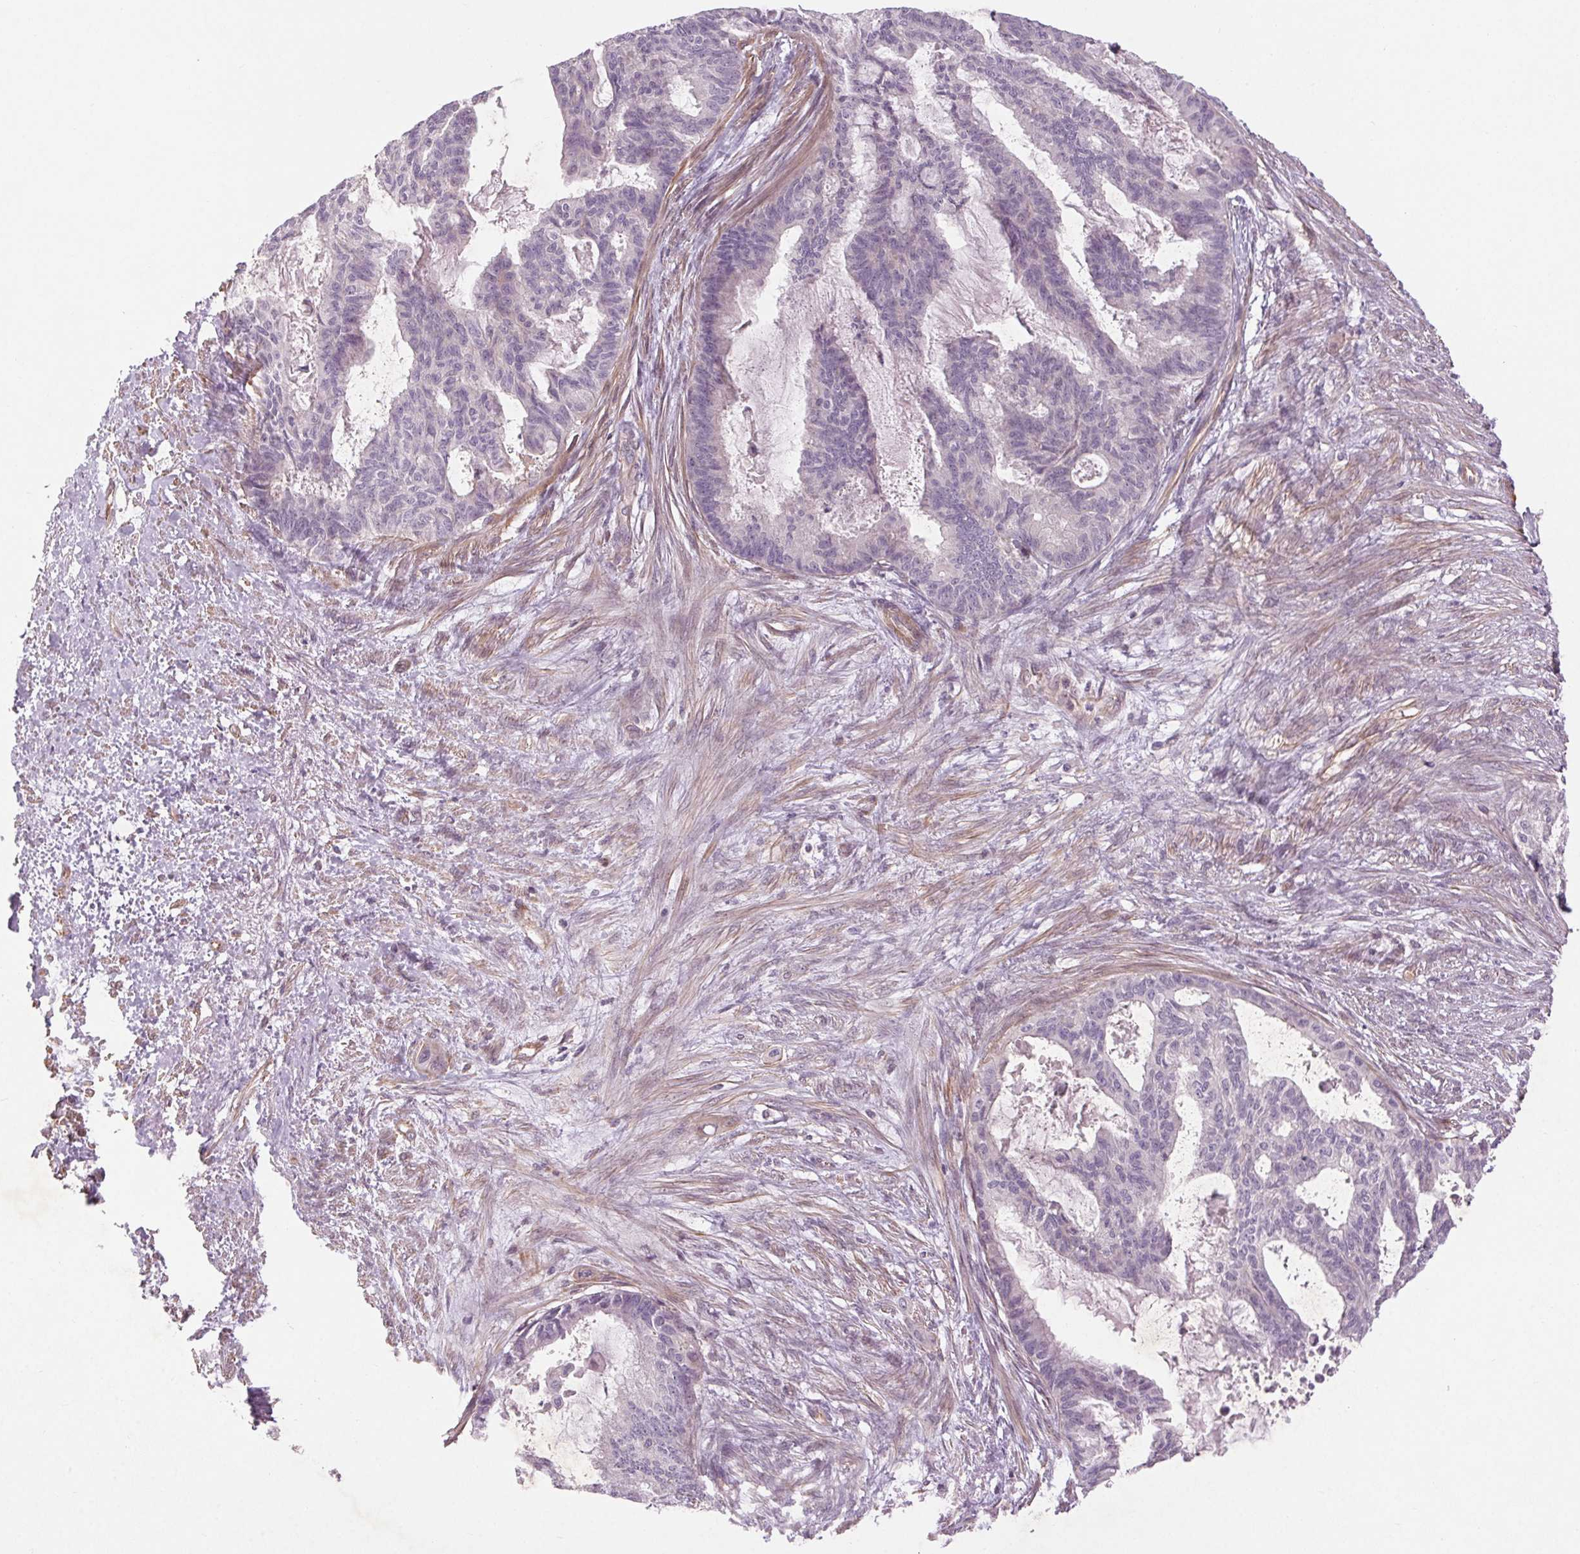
{"staining": {"intensity": "negative", "quantity": "none", "location": "none"}, "tissue": "endometrial cancer", "cell_type": "Tumor cells", "image_type": "cancer", "snomed": [{"axis": "morphology", "description": "Adenocarcinoma, NOS"}, {"axis": "topography", "description": "Endometrium"}], "caption": "The immunohistochemistry micrograph has no significant positivity in tumor cells of endometrial cancer (adenocarcinoma) tissue.", "gene": "CCSER1", "patient": {"sex": "female", "age": 86}}